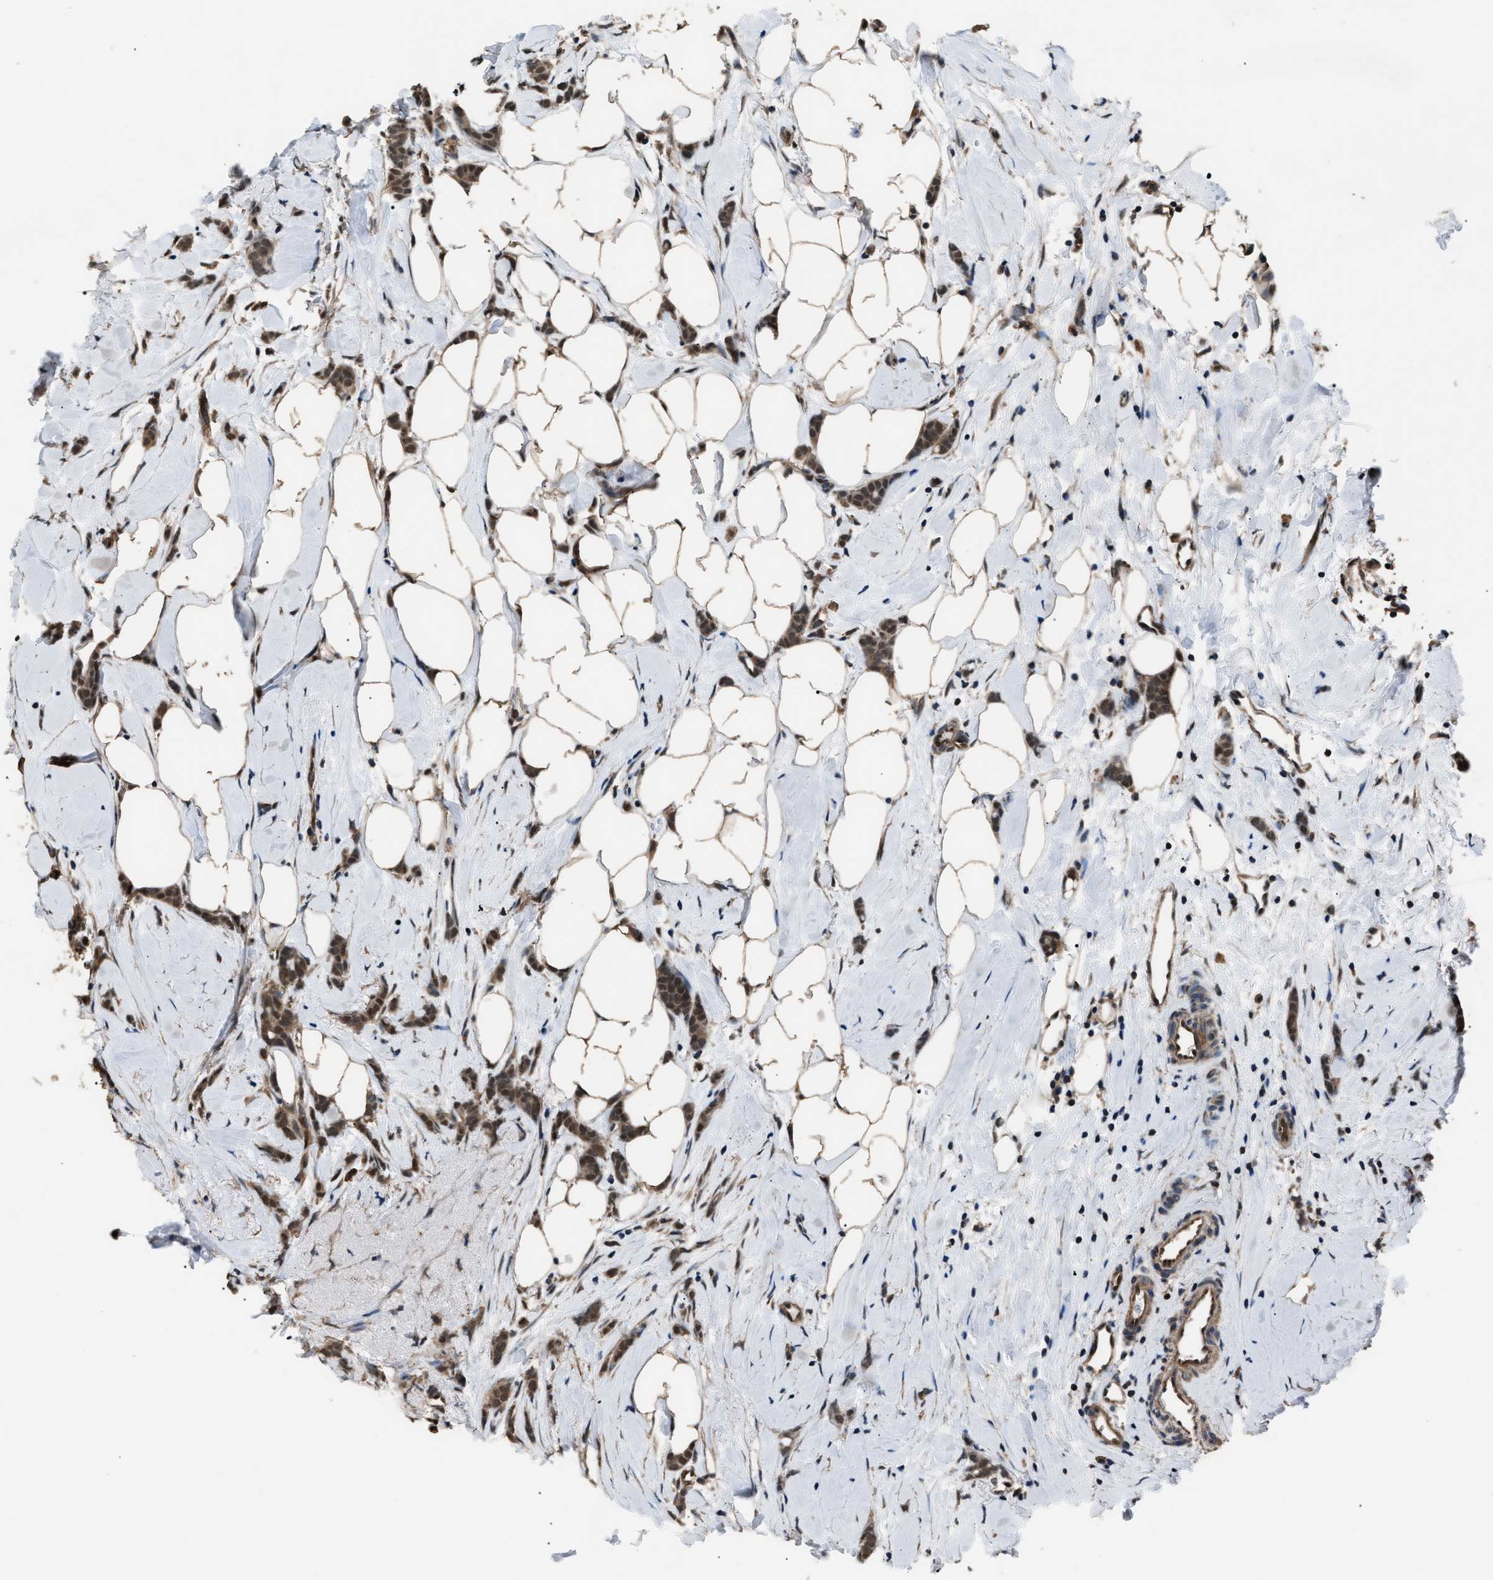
{"staining": {"intensity": "moderate", "quantity": ">75%", "location": "cytoplasmic/membranous,nuclear"}, "tissue": "breast cancer", "cell_type": "Tumor cells", "image_type": "cancer", "snomed": [{"axis": "morphology", "description": "Lobular carcinoma, in situ"}, {"axis": "morphology", "description": "Lobular carcinoma"}, {"axis": "topography", "description": "Breast"}], "caption": "A histopathology image of human breast lobular carcinoma stained for a protein exhibits moderate cytoplasmic/membranous and nuclear brown staining in tumor cells. (DAB (3,3'-diaminobenzidine) IHC with brightfield microscopy, high magnification).", "gene": "DFFA", "patient": {"sex": "female", "age": 41}}